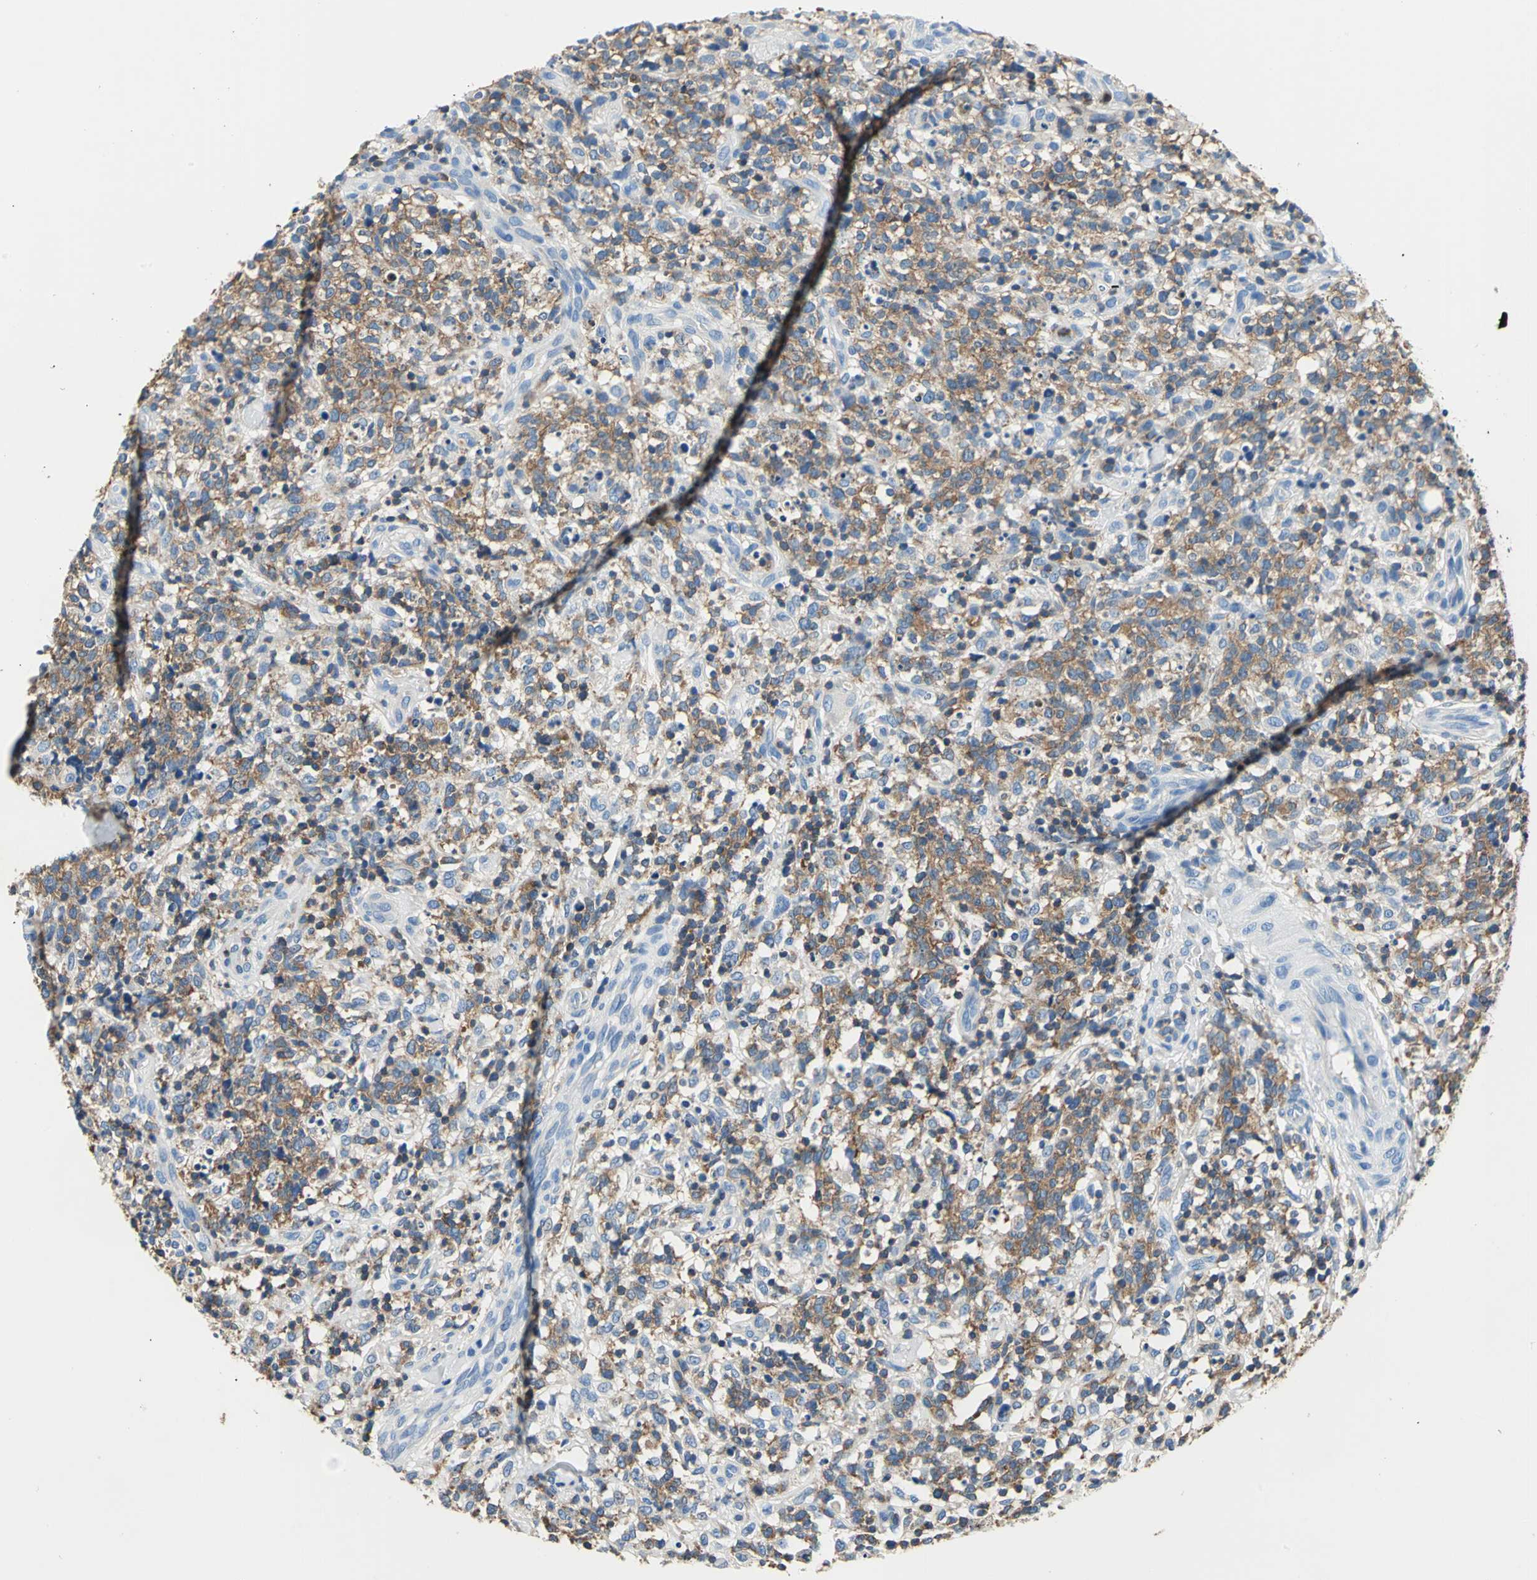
{"staining": {"intensity": "moderate", "quantity": ">75%", "location": "cytoplasmic/membranous"}, "tissue": "lymphoma", "cell_type": "Tumor cells", "image_type": "cancer", "snomed": [{"axis": "morphology", "description": "Malignant lymphoma, non-Hodgkin's type, High grade"}, {"axis": "topography", "description": "Lymph node"}], "caption": "This is an image of IHC staining of malignant lymphoma, non-Hodgkin's type (high-grade), which shows moderate staining in the cytoplasmic/membranous of tumor cells.", "gene": "SEPTIN6", "patient": {"sex": "female", "age": 73}}